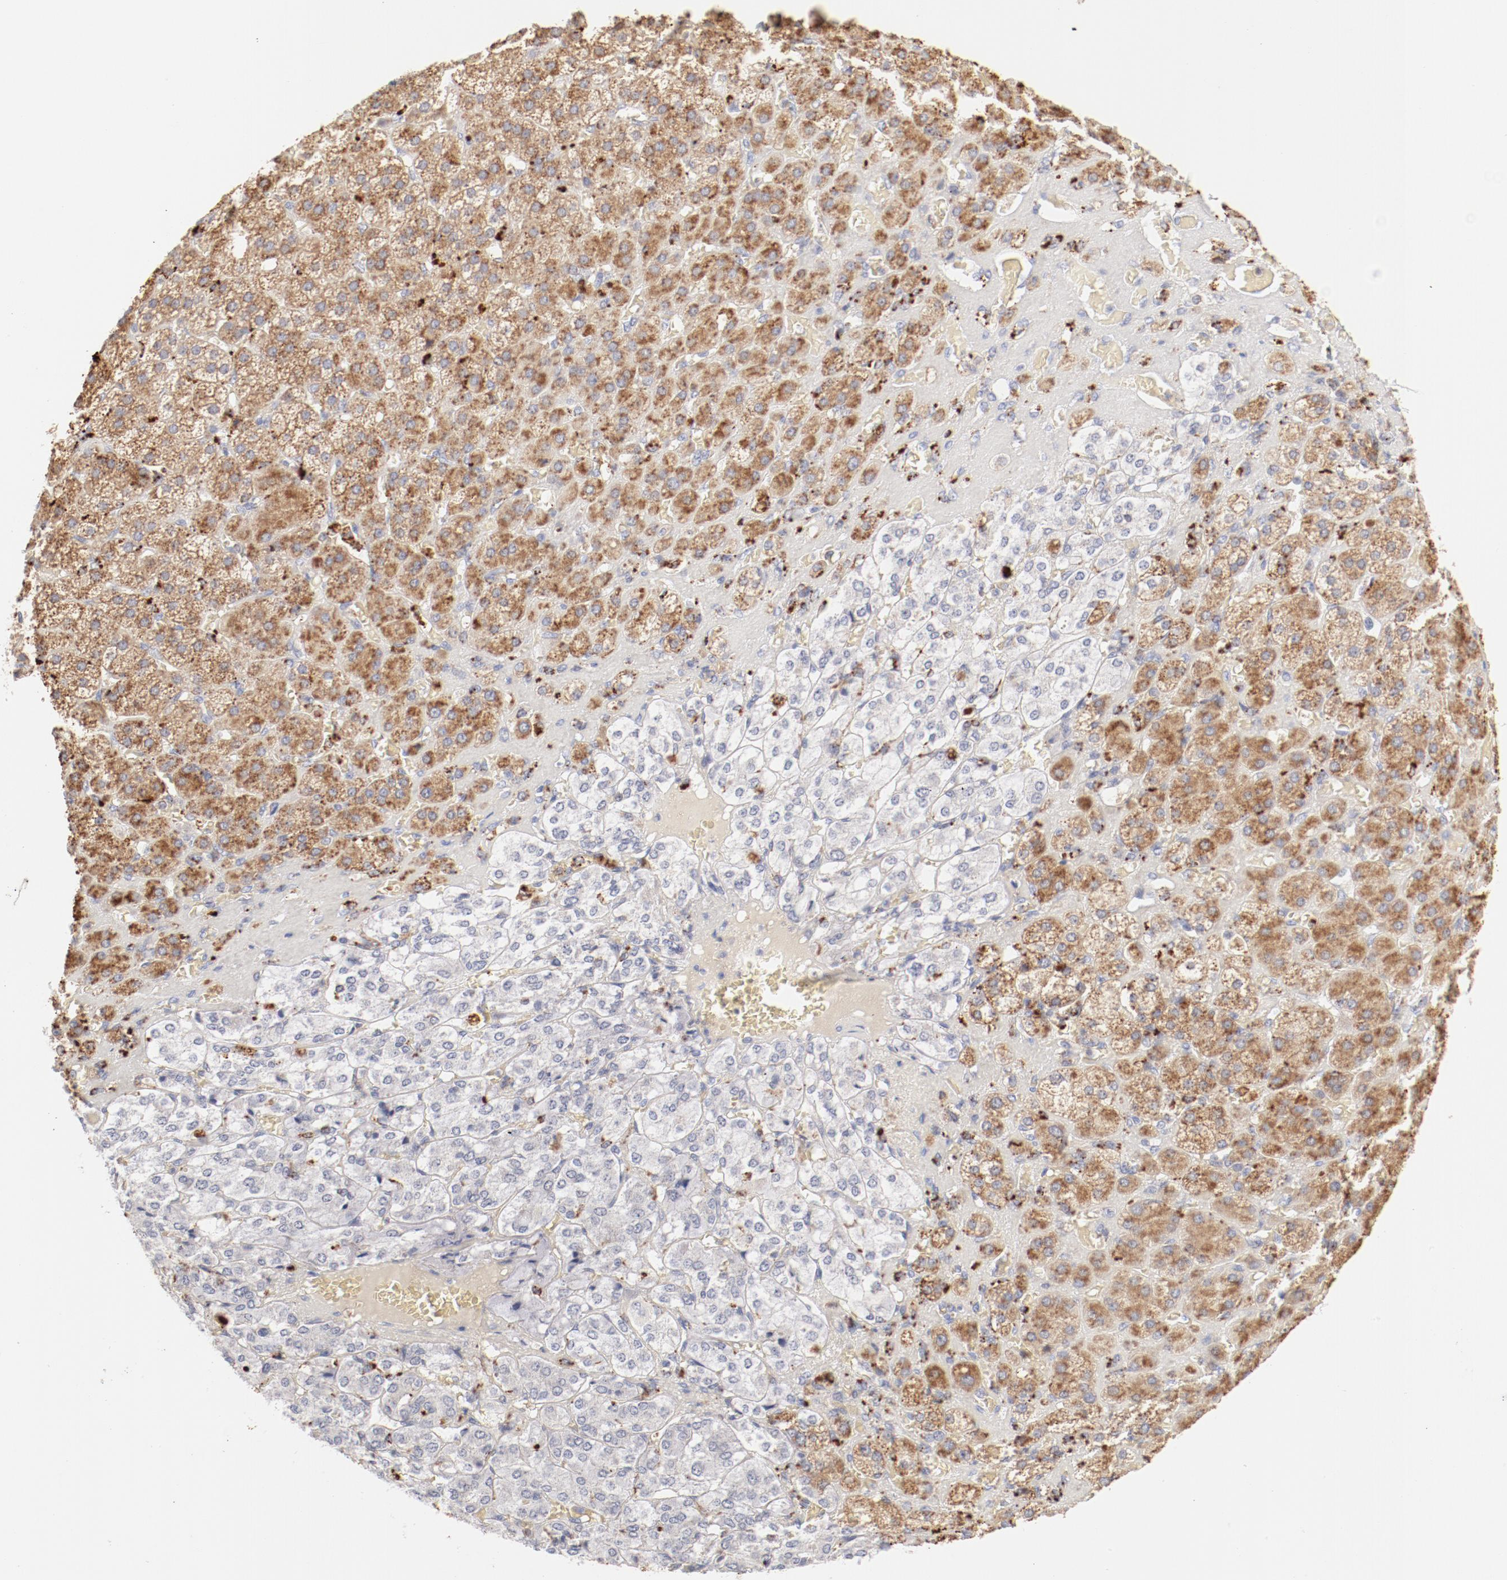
{"staining": {"intensity": "moderate", "quantity": ">75%", "location": "cytoplasmic/membranous"}, "tissue": "adrenal gland", "cell_type": "Glandular cells", "image_type": "normal", "snomed": [{"axis": "morphology", "description": "Normal tissue, NOS"}, {"axis": "topography", "description": "Adrenal gland"}], "caption": "DAB (3,3'-diaminobenzidine) immunohistochemical staining of benign adrenal gland reveals moderate cytoplasmic/membranous protein expression in approximately >75% of glandular cells.", "gene": "CTSH", "patient": {"sex": "female", "age": 71}}